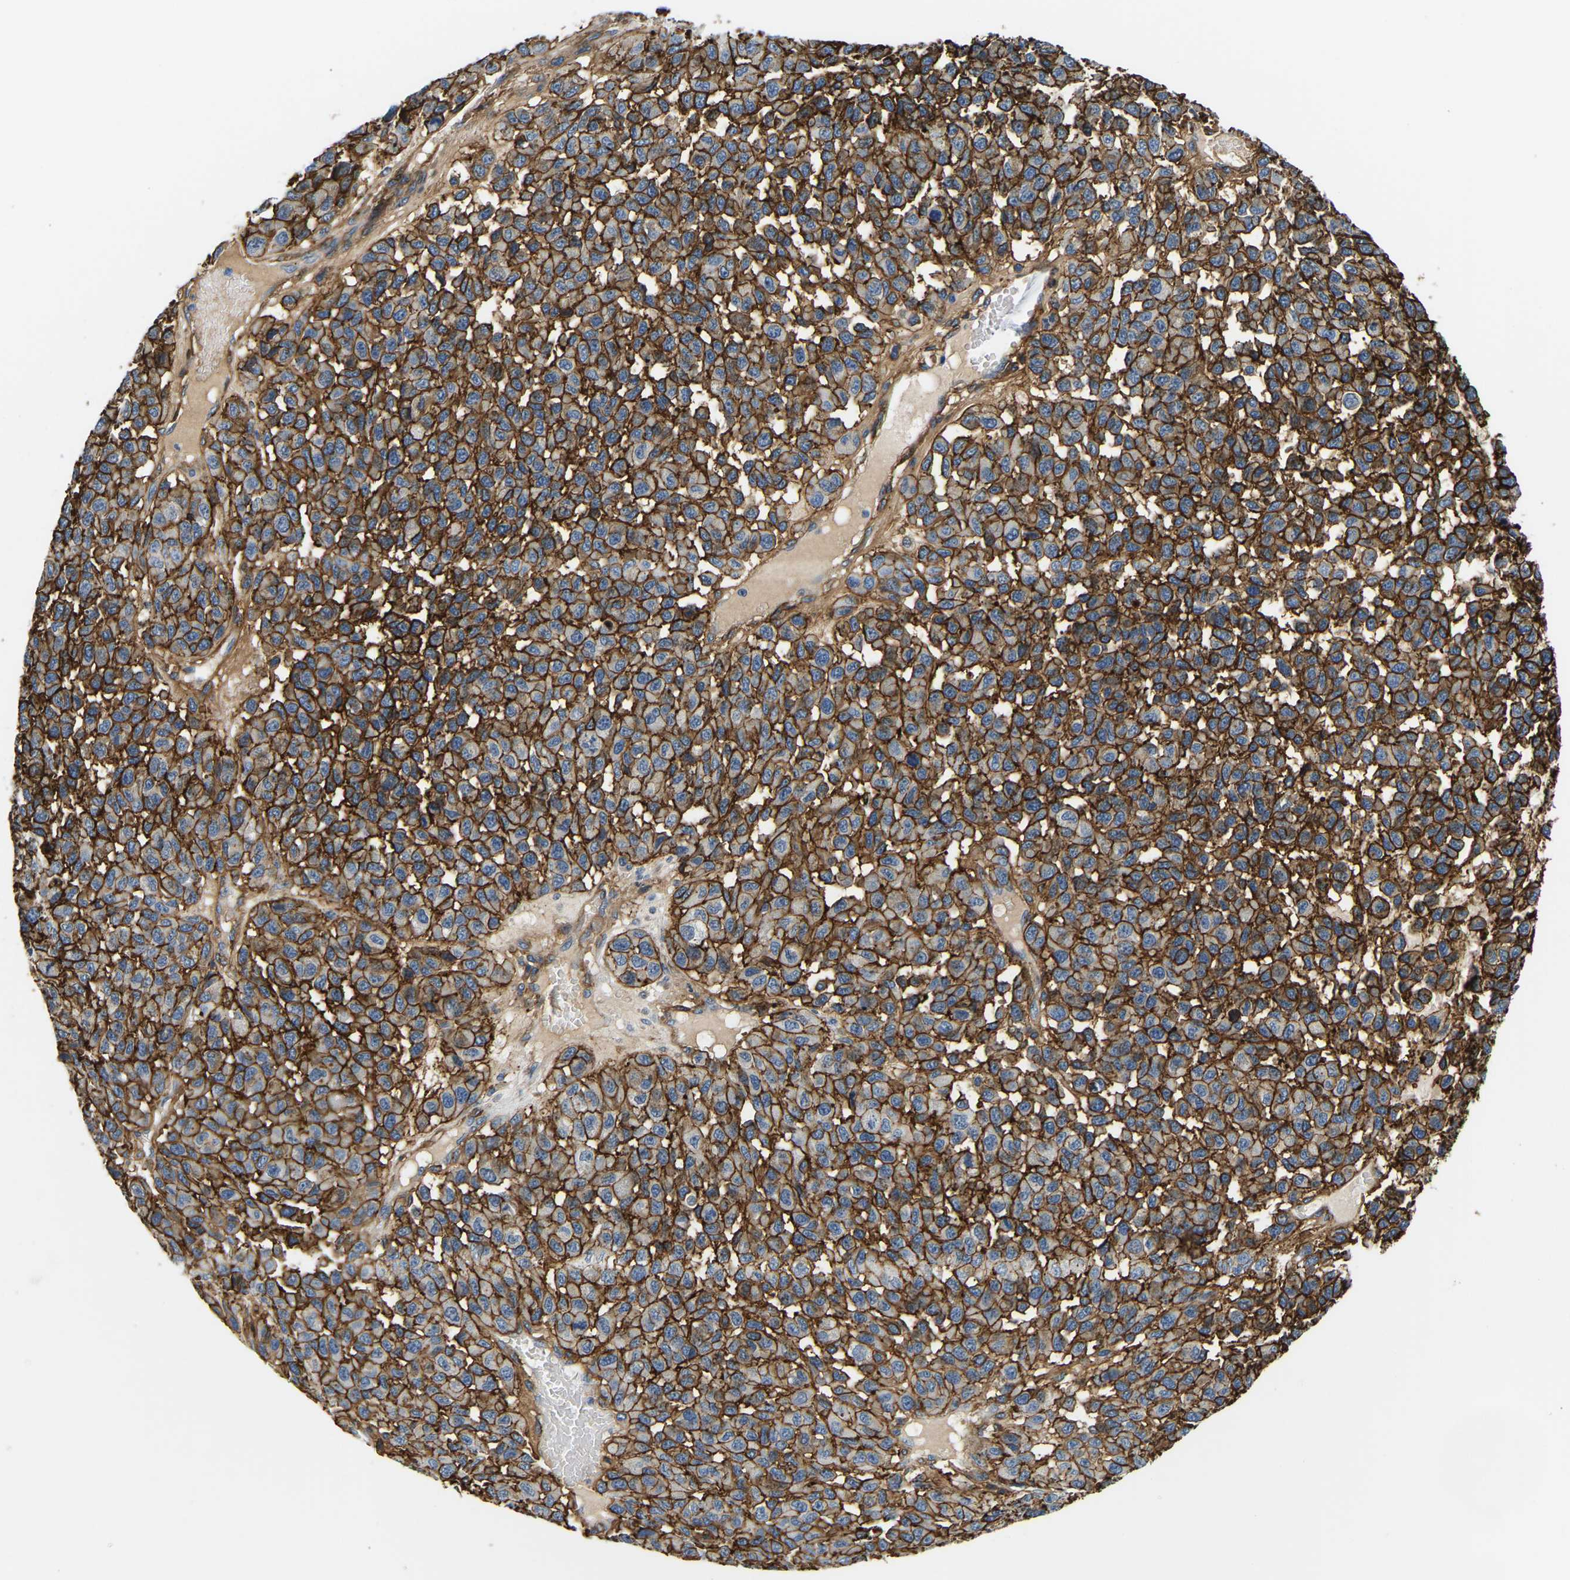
{"staining": {"intensity": "strong", "quantity": "25%-75%", "location": "cytoplasmic/membranous"}, "tissue": "melanoma", "cell_type": "Tumor cells", "image_type": "cancer", "snomed": [{"axis": "morphology", "description": "Malignant melanoma, NOS"}, {"axis": "topography", "description": "Skin"}], "caption": "IHC (DAB (3,3'-diaminobenzidine)) staining of malignant melanoma exhibits strong cytoplasmic/membranous protein expression in approximately 25%-75% of tumor cells.", "gene": "LIAS", "patient": {"sex": "male", "age": 62}}